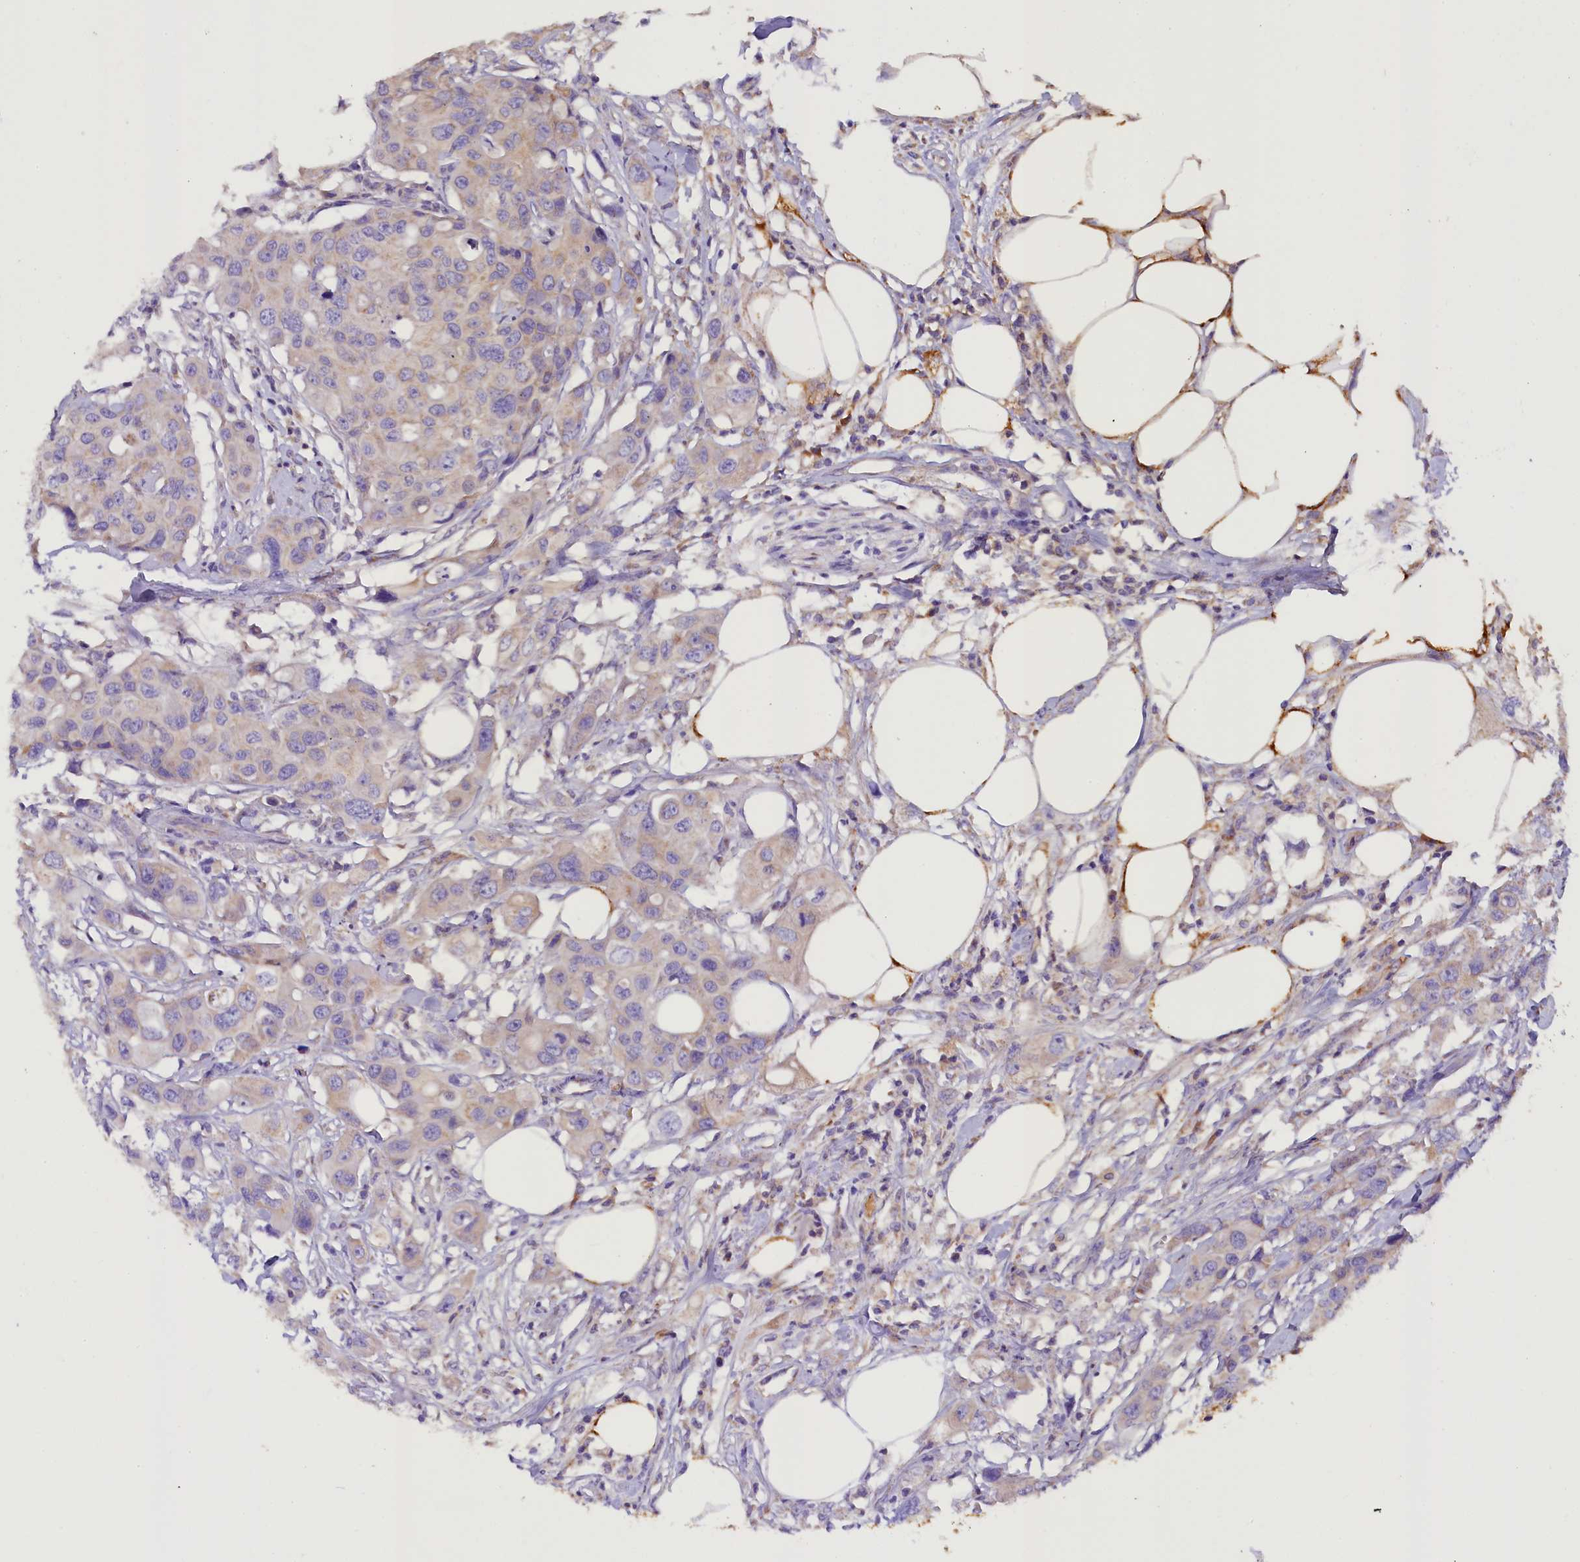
{"staining": {"intensity": "weak", "quantity": "<25%", "location": "cytoplasmic/membranous"}, "tissue": "colorectal cancer", "cell_type": "Tumor cells", "image_type": "cancer", "snomed": [{"axis": "morphology", "description": "Adenocarcinoma, NOS"}, {"axis": "topography", "description": "Colon"}], "caption": "Tumor cells are negative for protein expression in human colorectal cancer. Brightfield microscopy of immunohistochemistry stained with DAB (brown) and hematoxylin (blue), captured at high magnification.", "gene": "SIX5", "patient": {"sex": "male", "age": 77}}